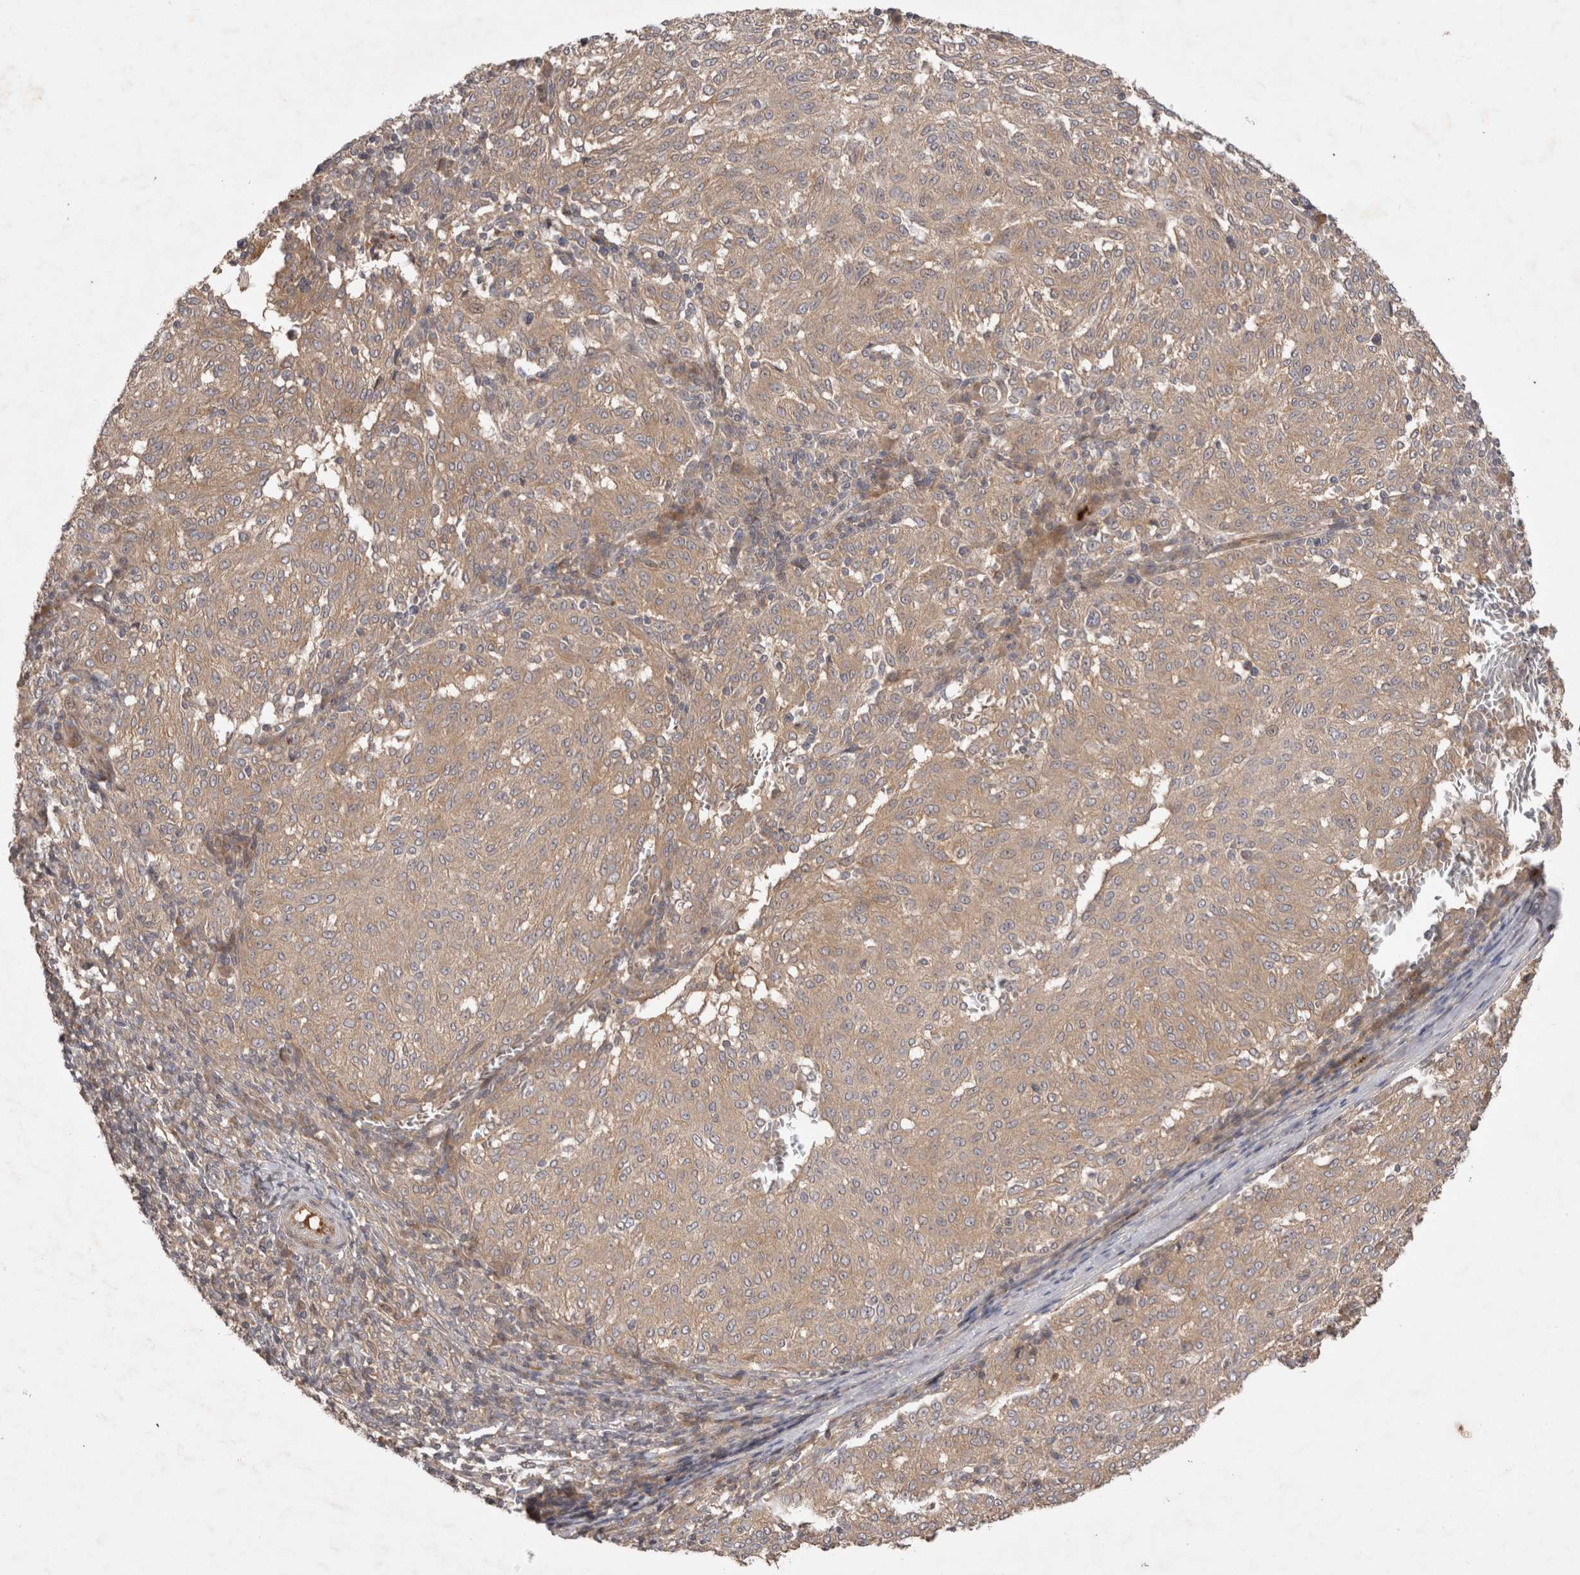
{"staining": {"intensity": "weak", "quantity": ">75%", "location": "cytoplasmic/membranous"}, "tissue": "melanoma", "cell_type": "Tumor cells", "image_type": "cancer", "snomed": [{"axis": "morphology", "description": "Malignant melanoma, NOS"}, {"axis": "topography", "description": "Skin"}], "caption": "Immunohistochemical staining of human malignant melanoma displays low levels of weak cytoplasmic/membranous protein positivity in about >75% of tumor cells. (DAB = brown stain, brightfield microscopy at high magnification).", "gene": "PPP1R42", "patient": {"sex": "female", "age": 72}}